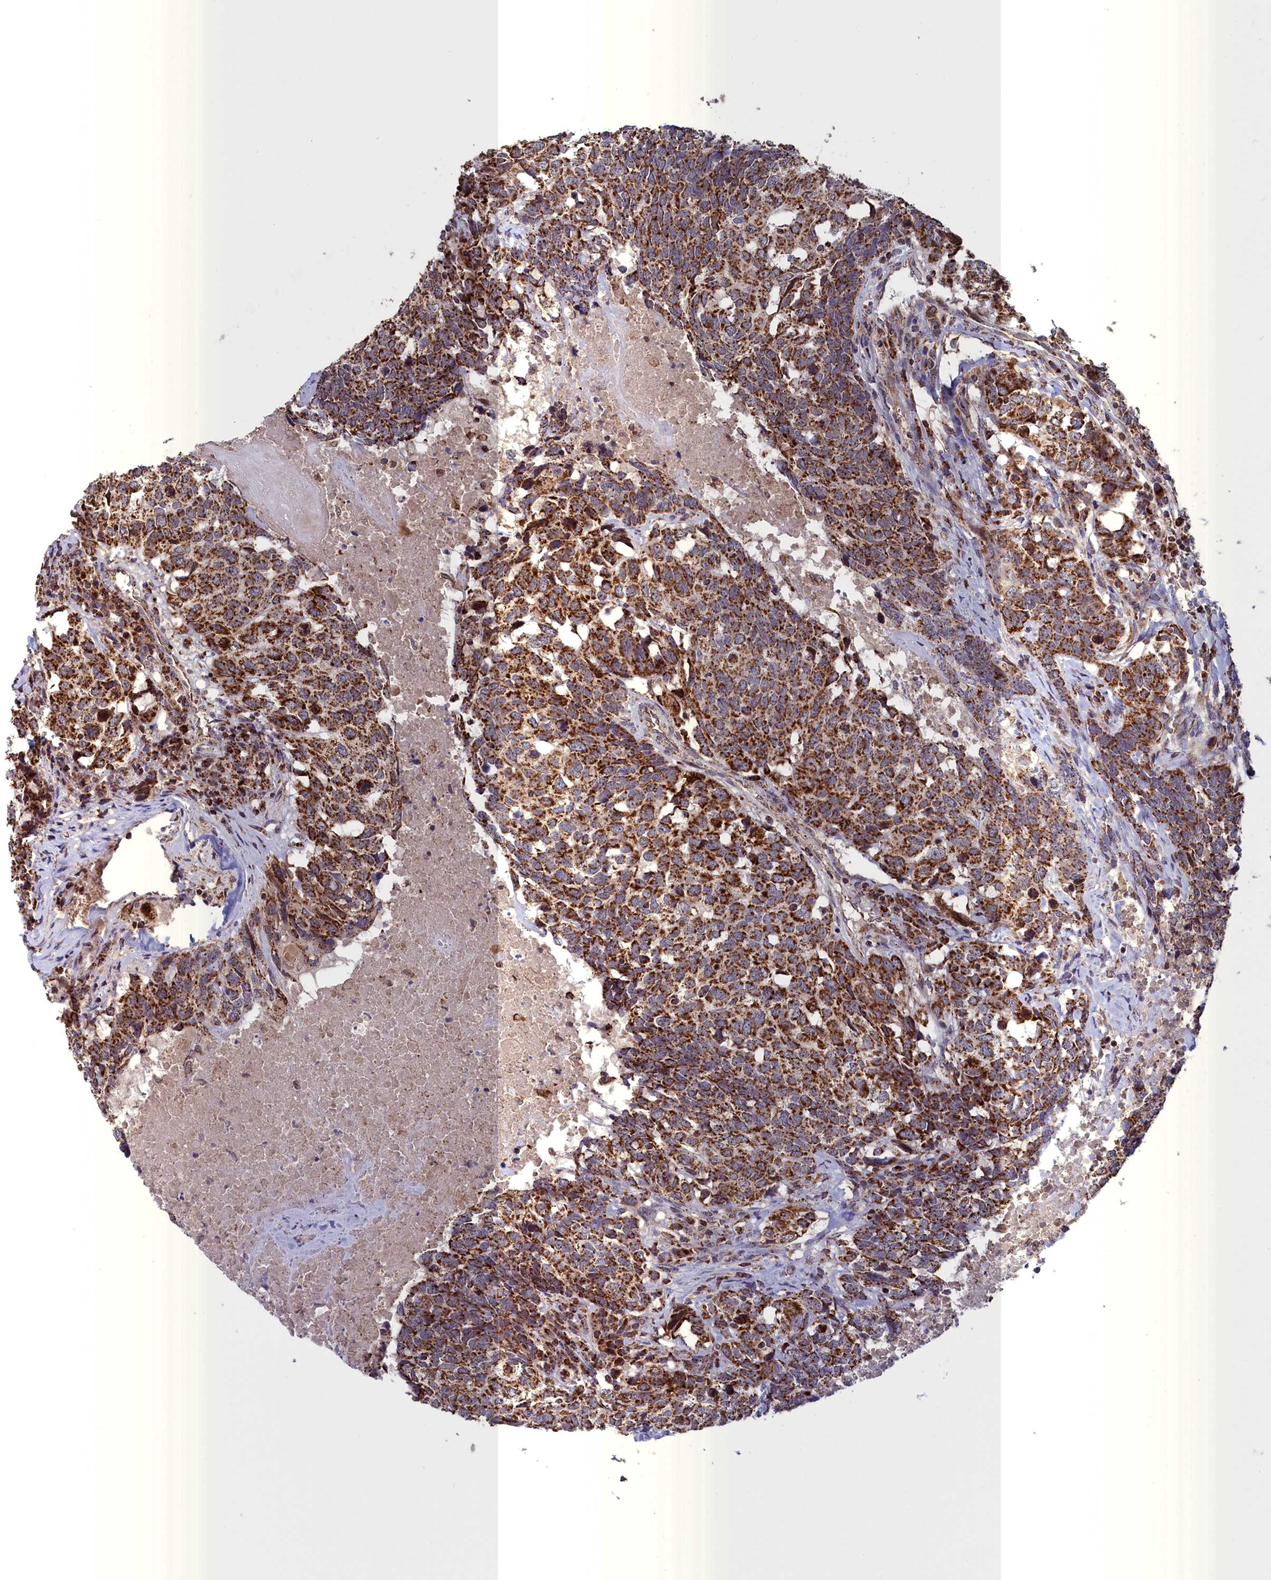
{"staining": {"intensity": "strong", "quantity": ">75%", "location": "cytoplasmic/membranous"}, "tissue": "head and neck cancer", "cell_type": "Tumor cells", "image_type": "cancer", "snomed": [{"axis": "morphology", "description": "Squamous cell carcinoma, NOS"}, {"axis": "topography", "description": "Head-Neck"}], "caption": "IHC image of neoplastic tissue: head and neck squamous cell carcinoma stained using immunohistochemistry (IHC) demonstrates high levels of strong protein expression localized specifically in the cytoplasmic/membranous of tumor cells, appearing as a cytoplasmic/membranous brown color.", "gene": "TIMM44", "patient": {"sex": "male", "age": 66}}